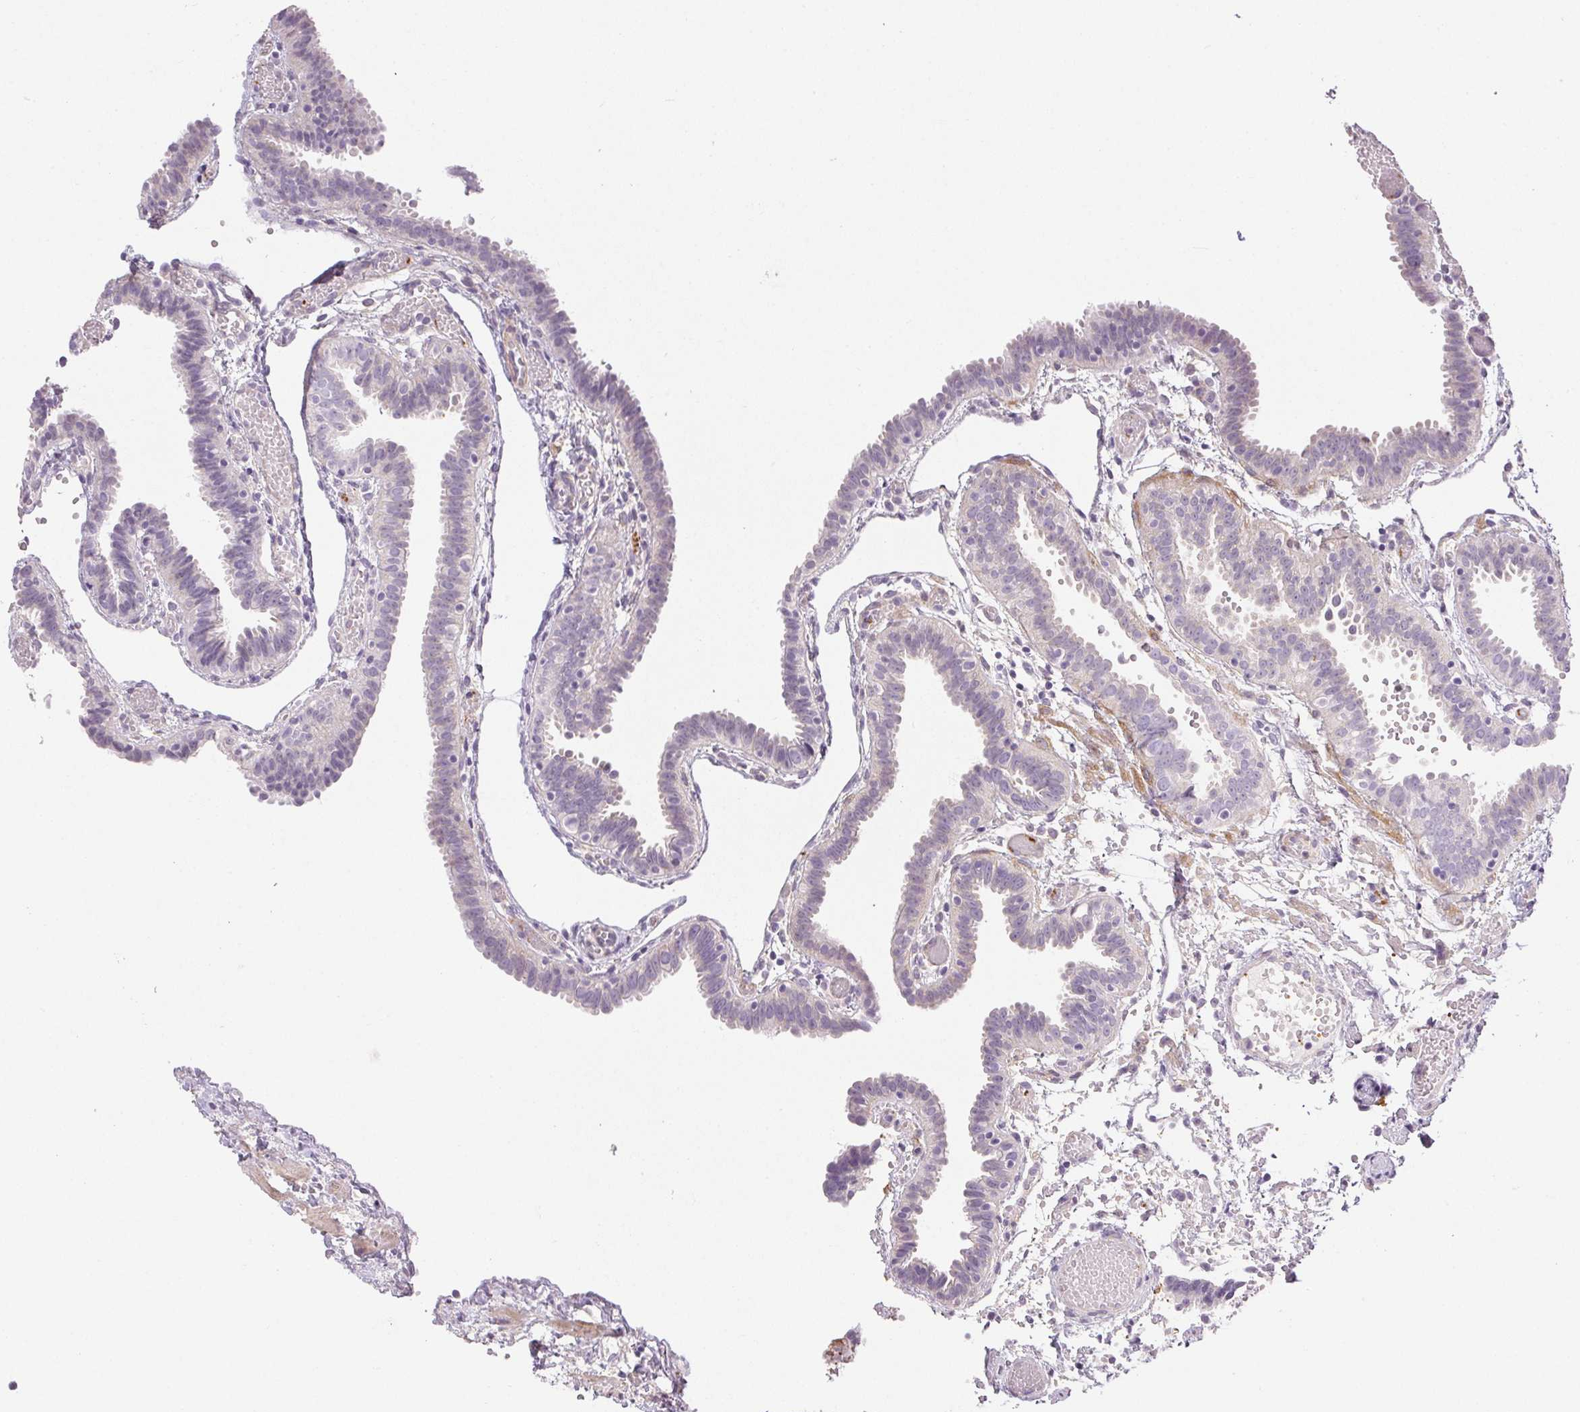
{"staining": {"intensity": "negative", "quantity": "none", "location": "none"}, "tissue": "fallopian tube", "cell_type": "Glandular cells", "image_type": "normal", "snomed": [{"axis": "morphology", "description": "Normal tissue, NOS"}, {"axis": "topography", "description": "Fallopian tube"}], "caption": "This is an IHC photomicrograph of unremarkable fallopian tube. There is no expression in glandular cells.", "gene": "PRL", "patient": {"sex": "female", "age": 37}}